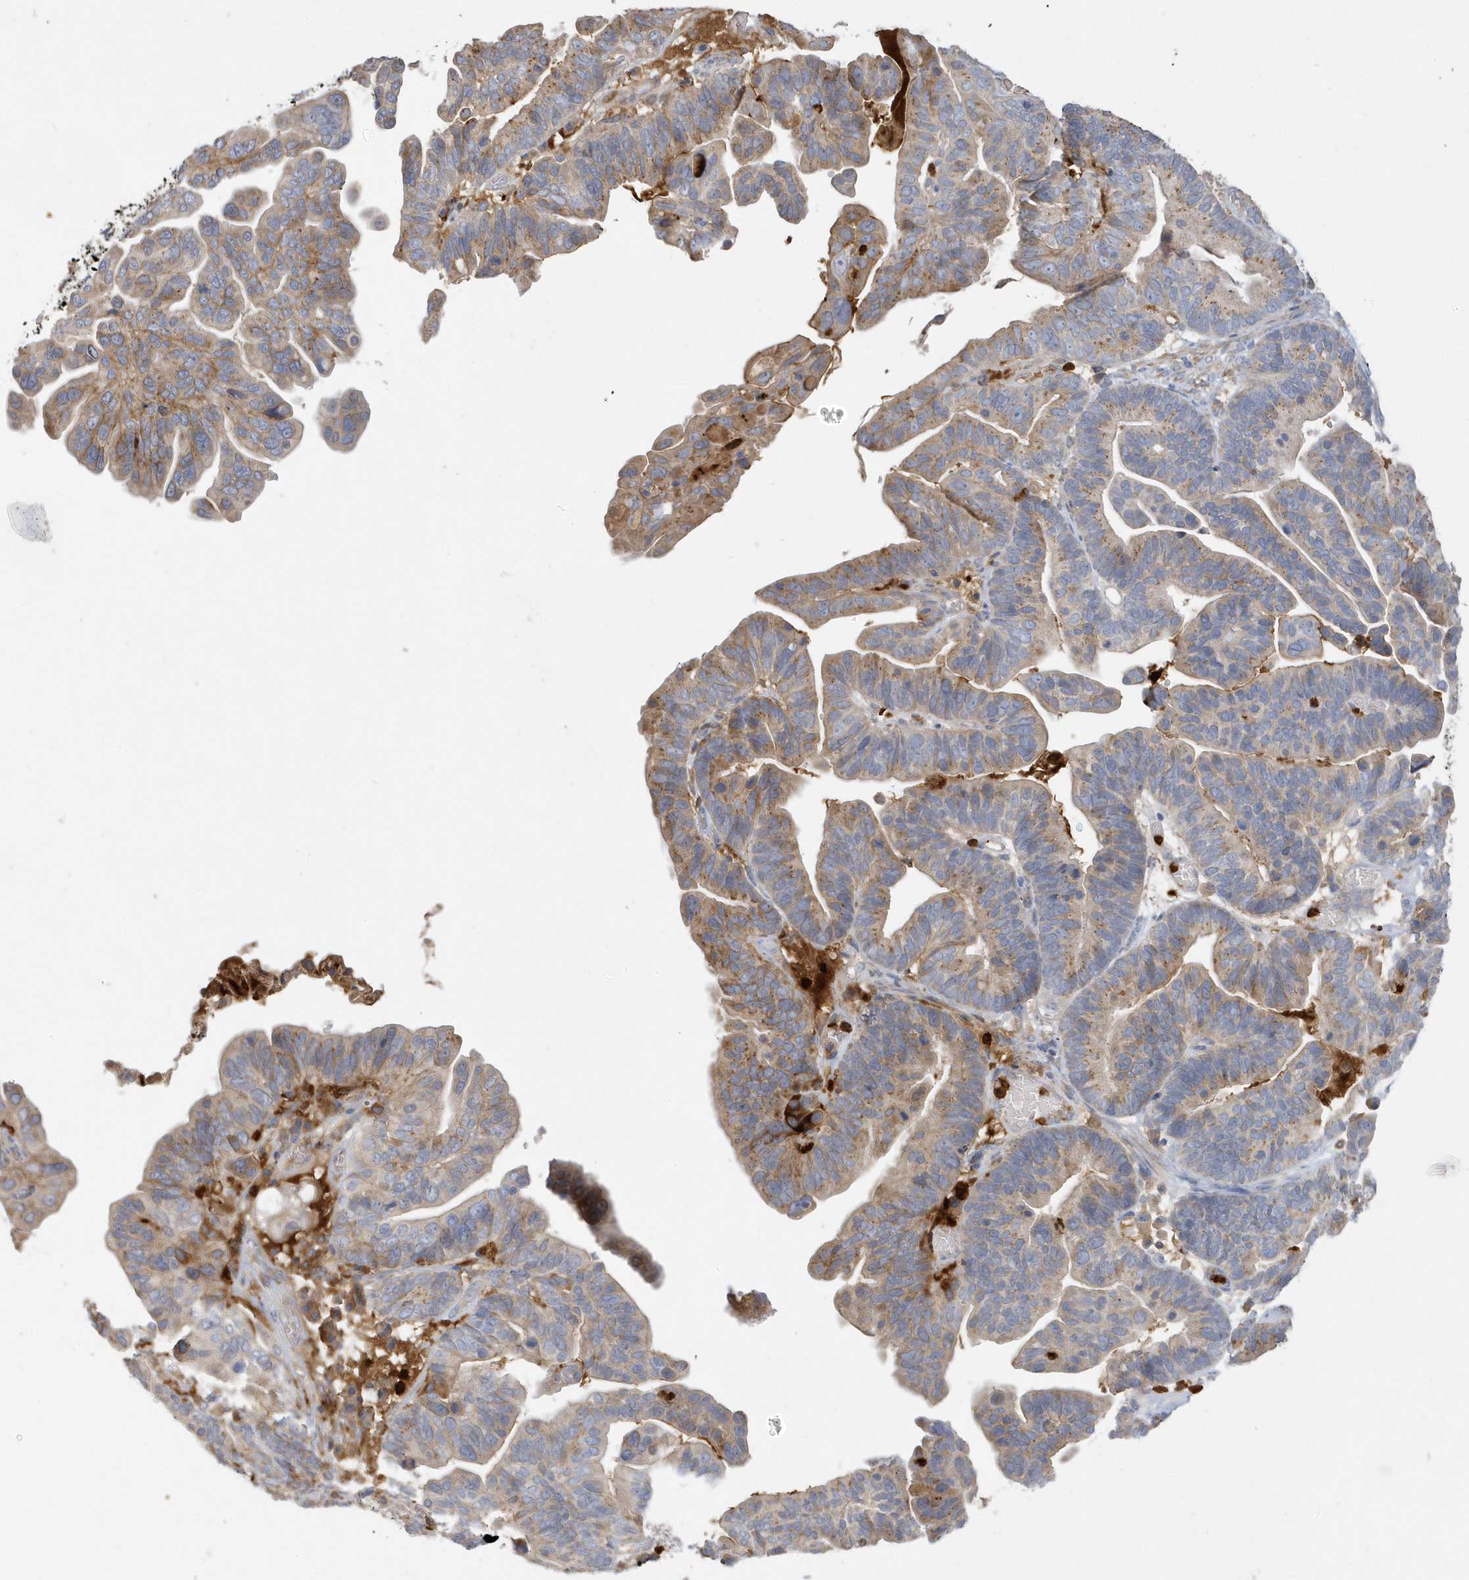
{"staining": {"intensity": "moderate", "quantity": "25%-75%", "location": "cytoplasmic/membranous"}, "tissue": "ovarian cancer", "cell_type": "Tumor cells", "image_type": "cancer", "snomed": [{"axis": "morphology", "description": "Cystadenocarcinoma, serous, NOS"}, {"axis": "topography", "description": "Ovary"}], "caption": "A brown stain highlights moderate cytoplasmic/membranous staining of a protein in serous cystadenocarcinoma (ovarian) tumor cells.", "gene": "DPP9", "patient": {"sex": "female", "age": 56}}